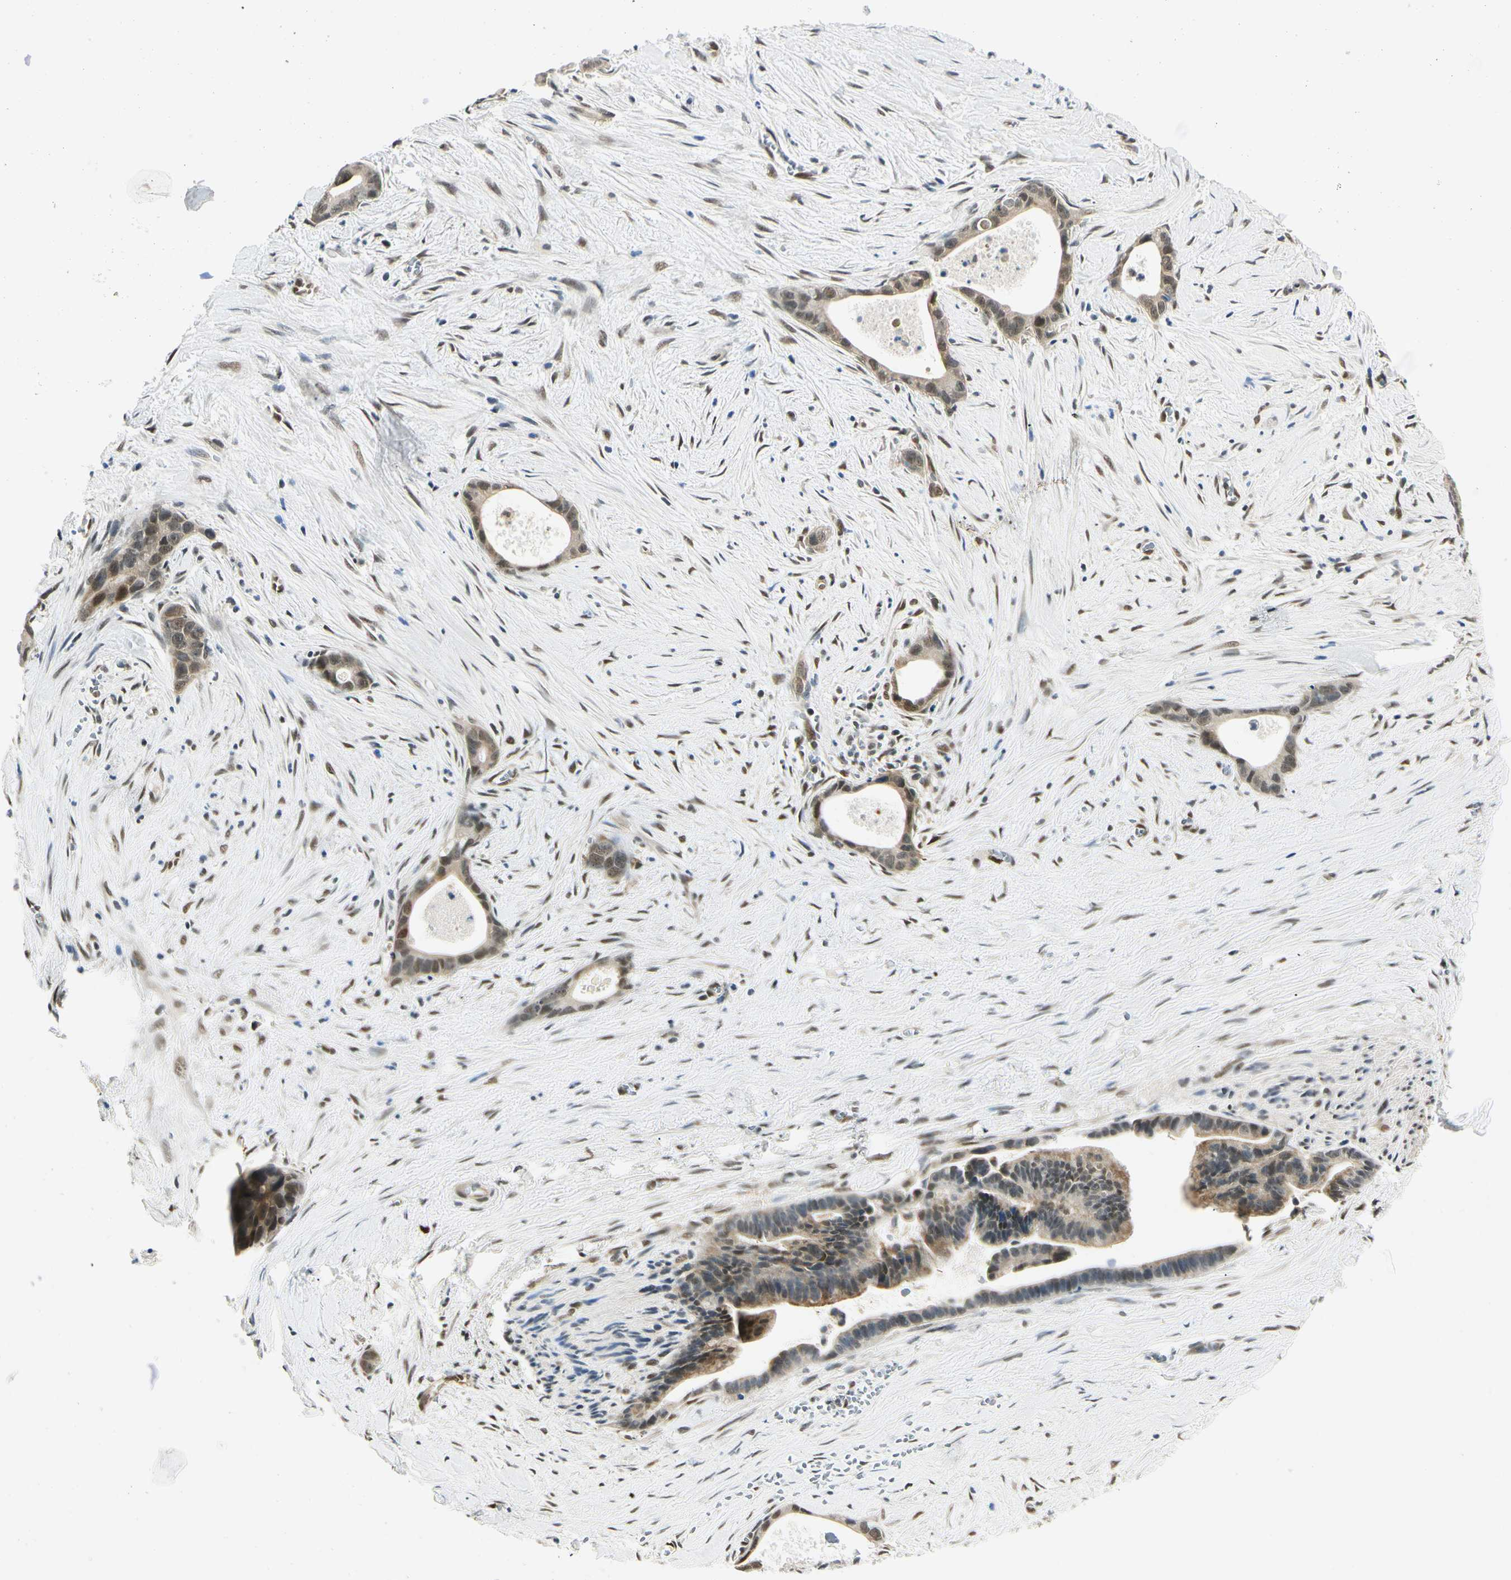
{"staining": {"intensity": "weak", "quantity": "25%-75%", "location": "cytoplasmic/membranous"}, "tissue": "liver cancer", "cell_type": "Tumor cells", "image_type": "cancer", "snomed": [{"axis": "morphology", "description": "Cholangiocarcinoma"}, {"axis": "topography", "description": "Liver"}], "caption": "IHC histopathology image of human cholangiocarcinoma (liver) stained for a protein (brown), which displays low levels of weak cytoplasmic/membranous positivity in approximately 25%-75% of tumor cells.", "gene": "PDK2", "patient": {"sex": "female", "age": 55}}